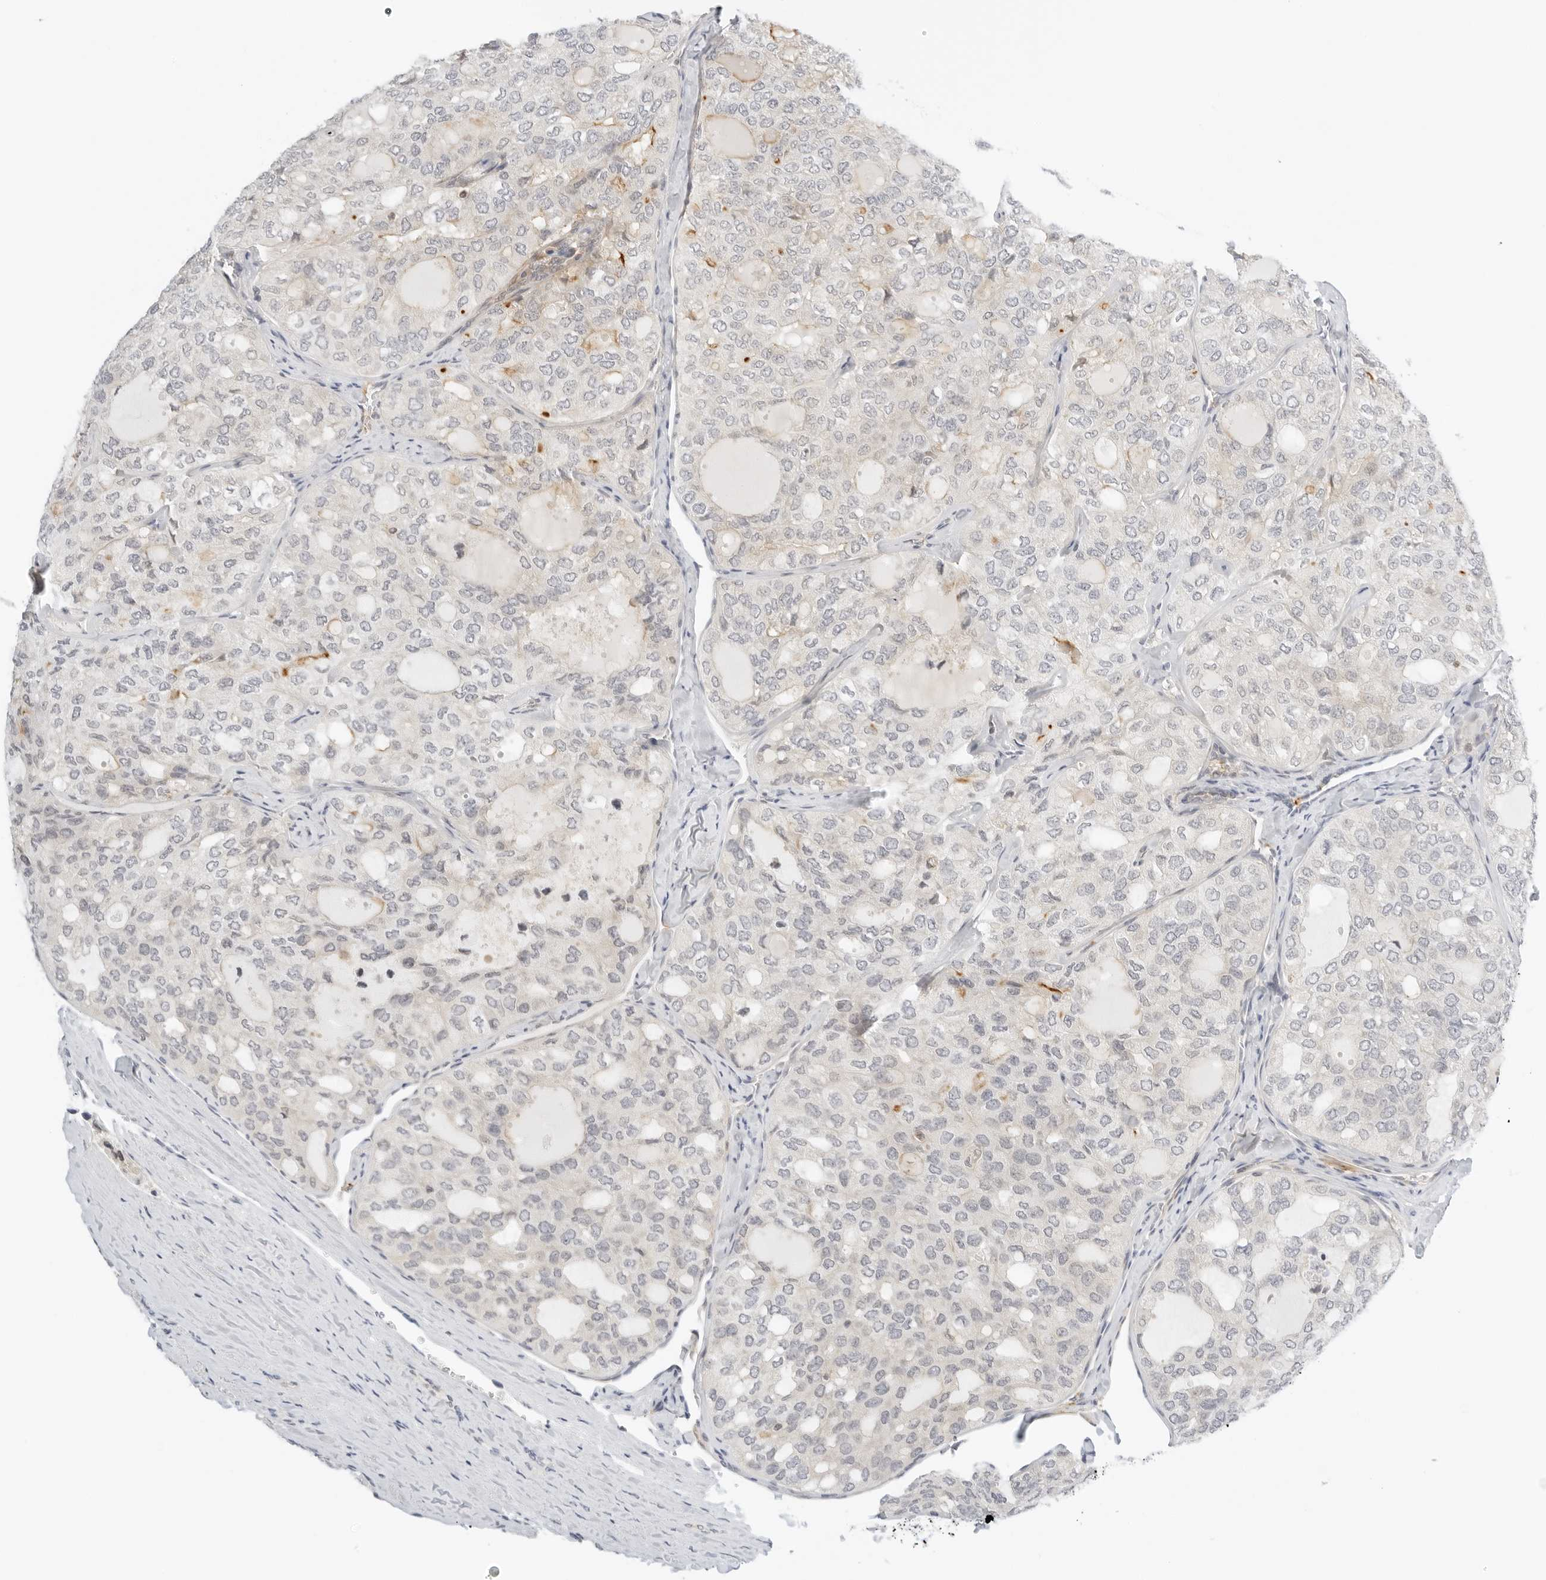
{"staining": {"intensity": "negative", "quantity": "none", "location": "none"}, "tissue": "thyroid cancer", "cell_type": "Tumor cells", "image_type": "cancer", "snomed": [{"axis": "morphology", "description": "Follicular adenoma carcinoma, NOS"}, {"axis": "topography", "description": "Thyroid gland"}], "caption": "A photomicrograph of human thyroid cancer is negative for staining in tumor cells. (DAB (3,3'-diaminobenzidine) immunohistochemistry visualized using brightfield microscopy, high magnification).", "gene": "OSCP1", "patient": {"sex": "male", "age": 75}}